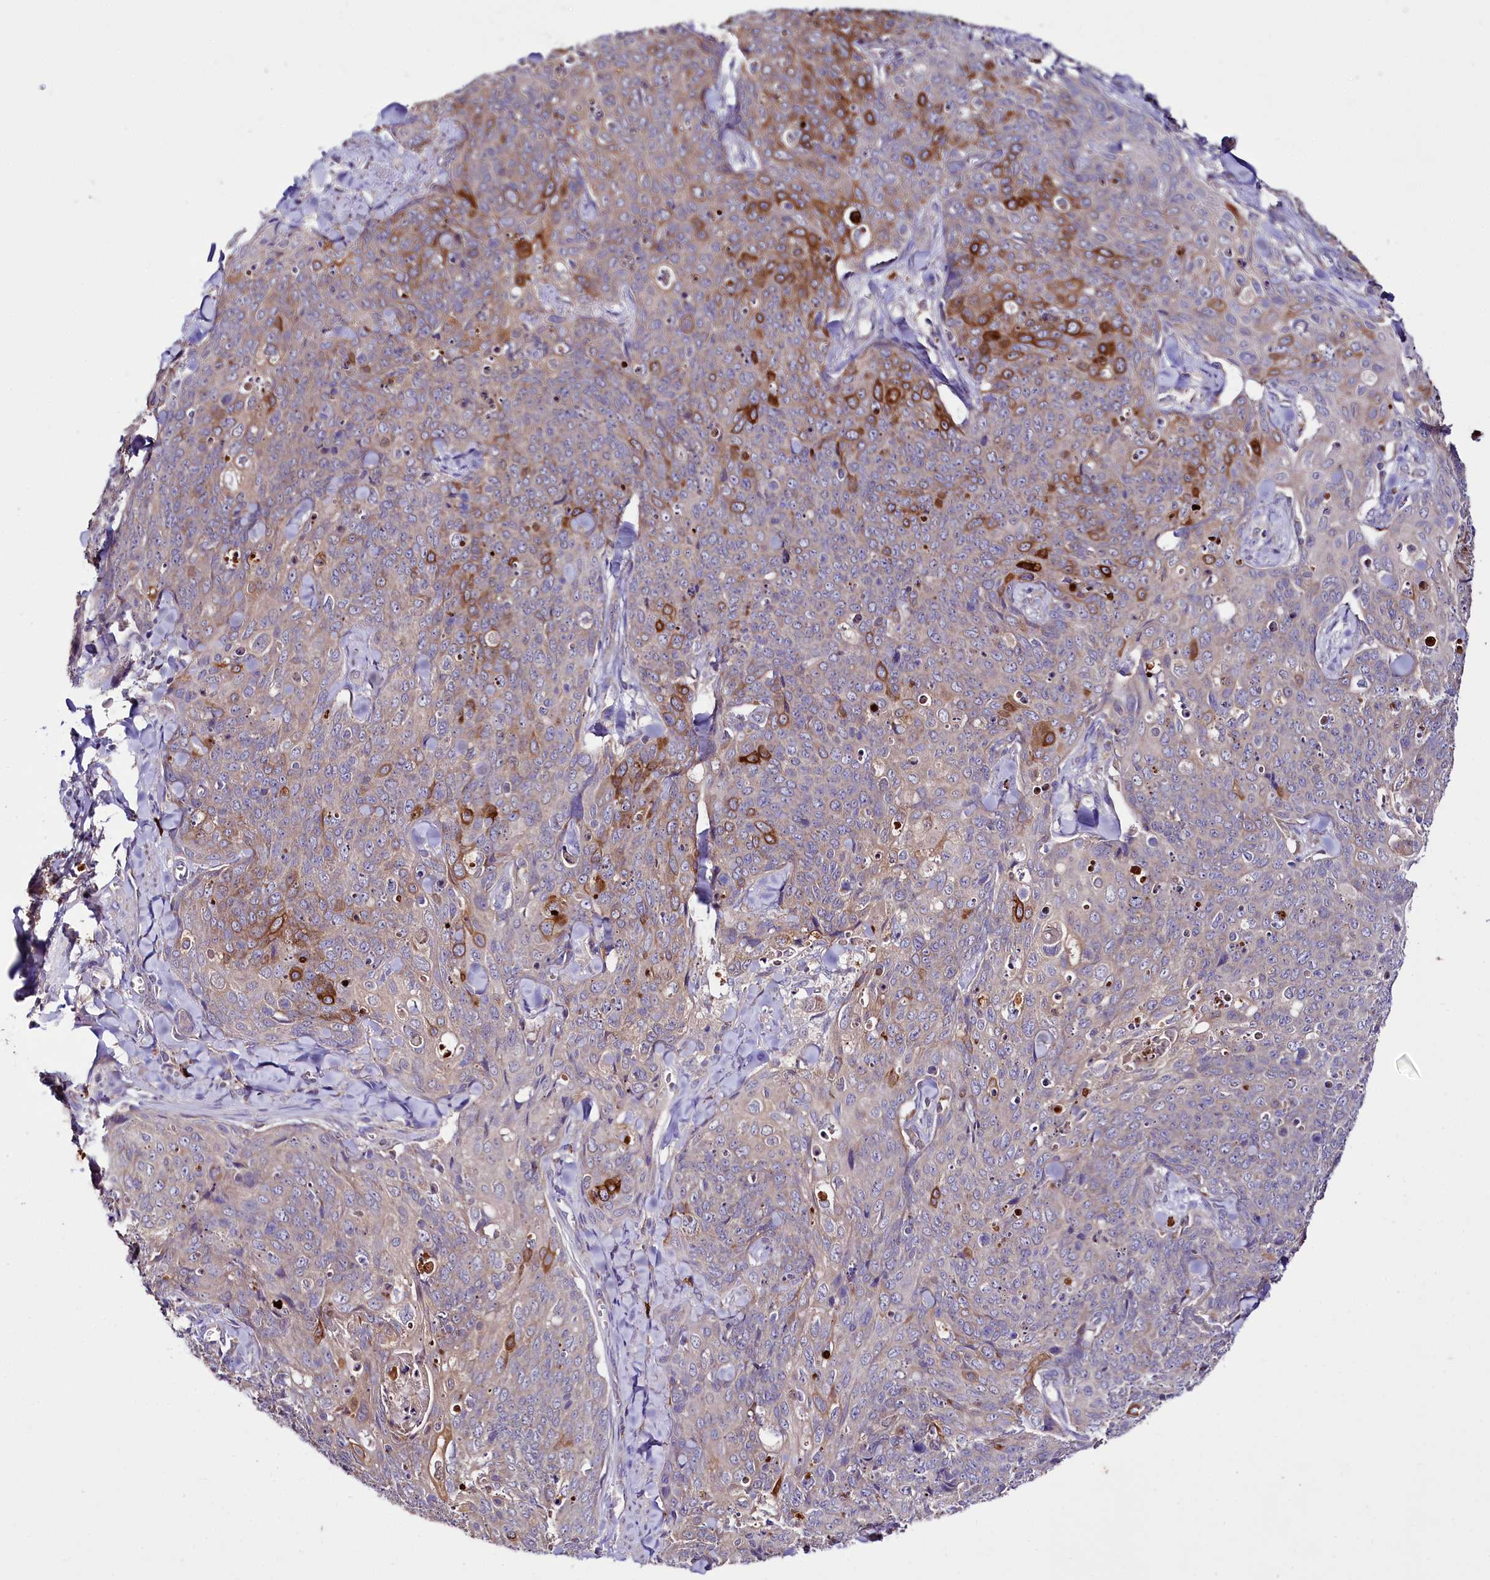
{"staining": {"intensity": "strong", "quantity": "<25%", "location": "cytoplasmic/membranous"}, "tissue": "skin cancer", "cell_type": "Tumor cells", "image_type": "cancer", "snomed": [{"axis": "morphology", "description": "Squamous cell carcinoma, NOS"}, {"axis": "topography", "description": "Skin"}, {"axis": "topography", "description": "Vulva"}], "caption": "A photomicrograph of skin squamous cell carcinoma stained for a protein demonstrates strong cytoplasmic/membranous brown staining in tumor cells. (DAB (3,3'-diaminobenzidine) = brown stain, brightfield microscopy at high magnification).", "gene": "ZNF45", "patient": {"sex": "female", "age": 85}}